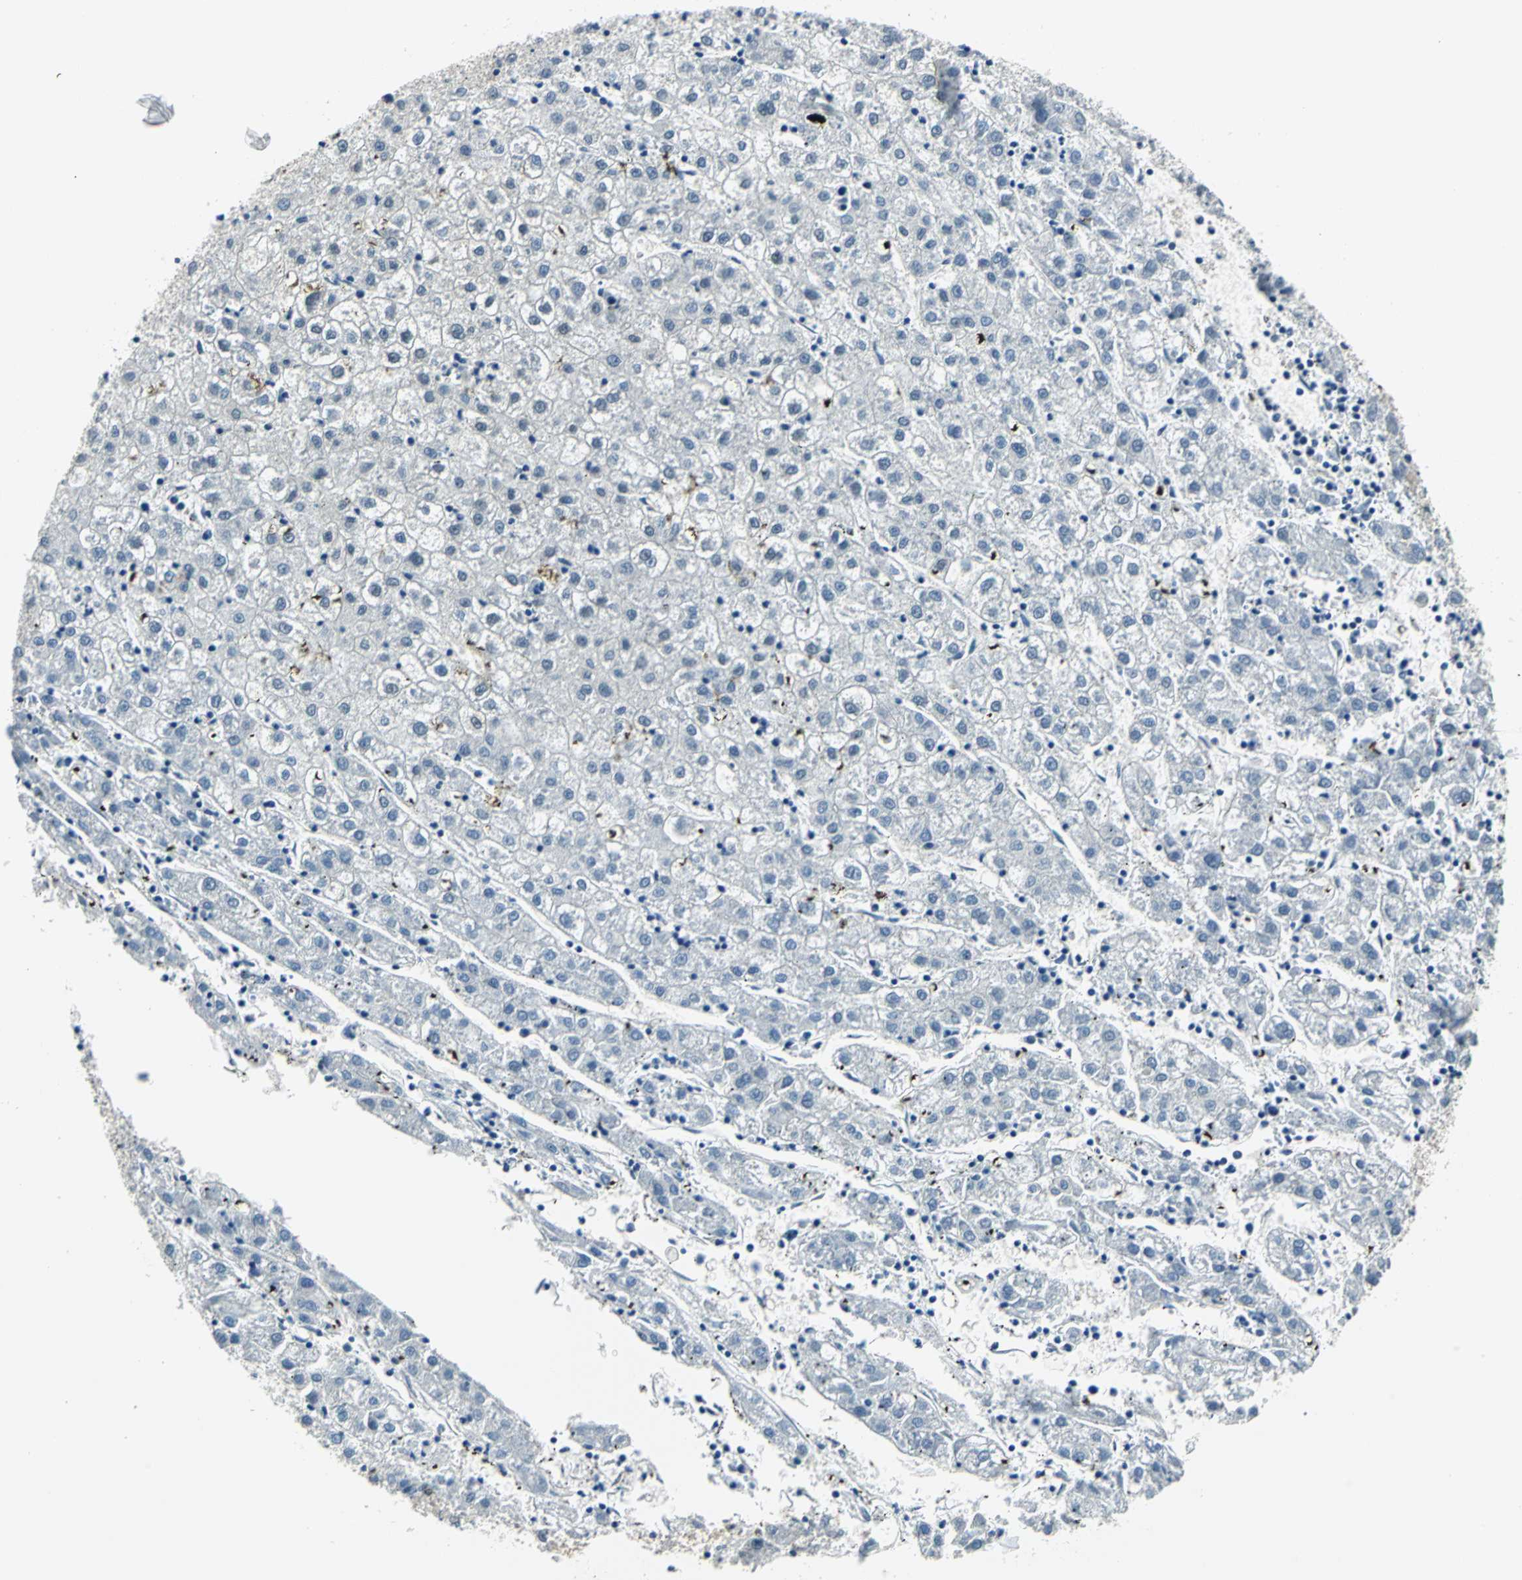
{"staining": {"intensity": "negative", "quantity": "none", "location": "none"}, "tissue": "liver cancer", "cell_type": "Tumor cells", "image_type": "cancer", "snomed": [{"axis": "morphology", "description": "Carcinoma, Hepatocellular, NOS"}, {"axis": "topography", "description": "Liver"}], "caption": "Immunohistochemistry (IHC) image of neoplastic tissue: liver hepatocellular carcinoma stained with DAB (3,3'-diaminobenzidine) demonstrates no significant protein positivity in tumor cells.", "gene": "RBM14", "patient": {"sex": "male", "age": 72}}